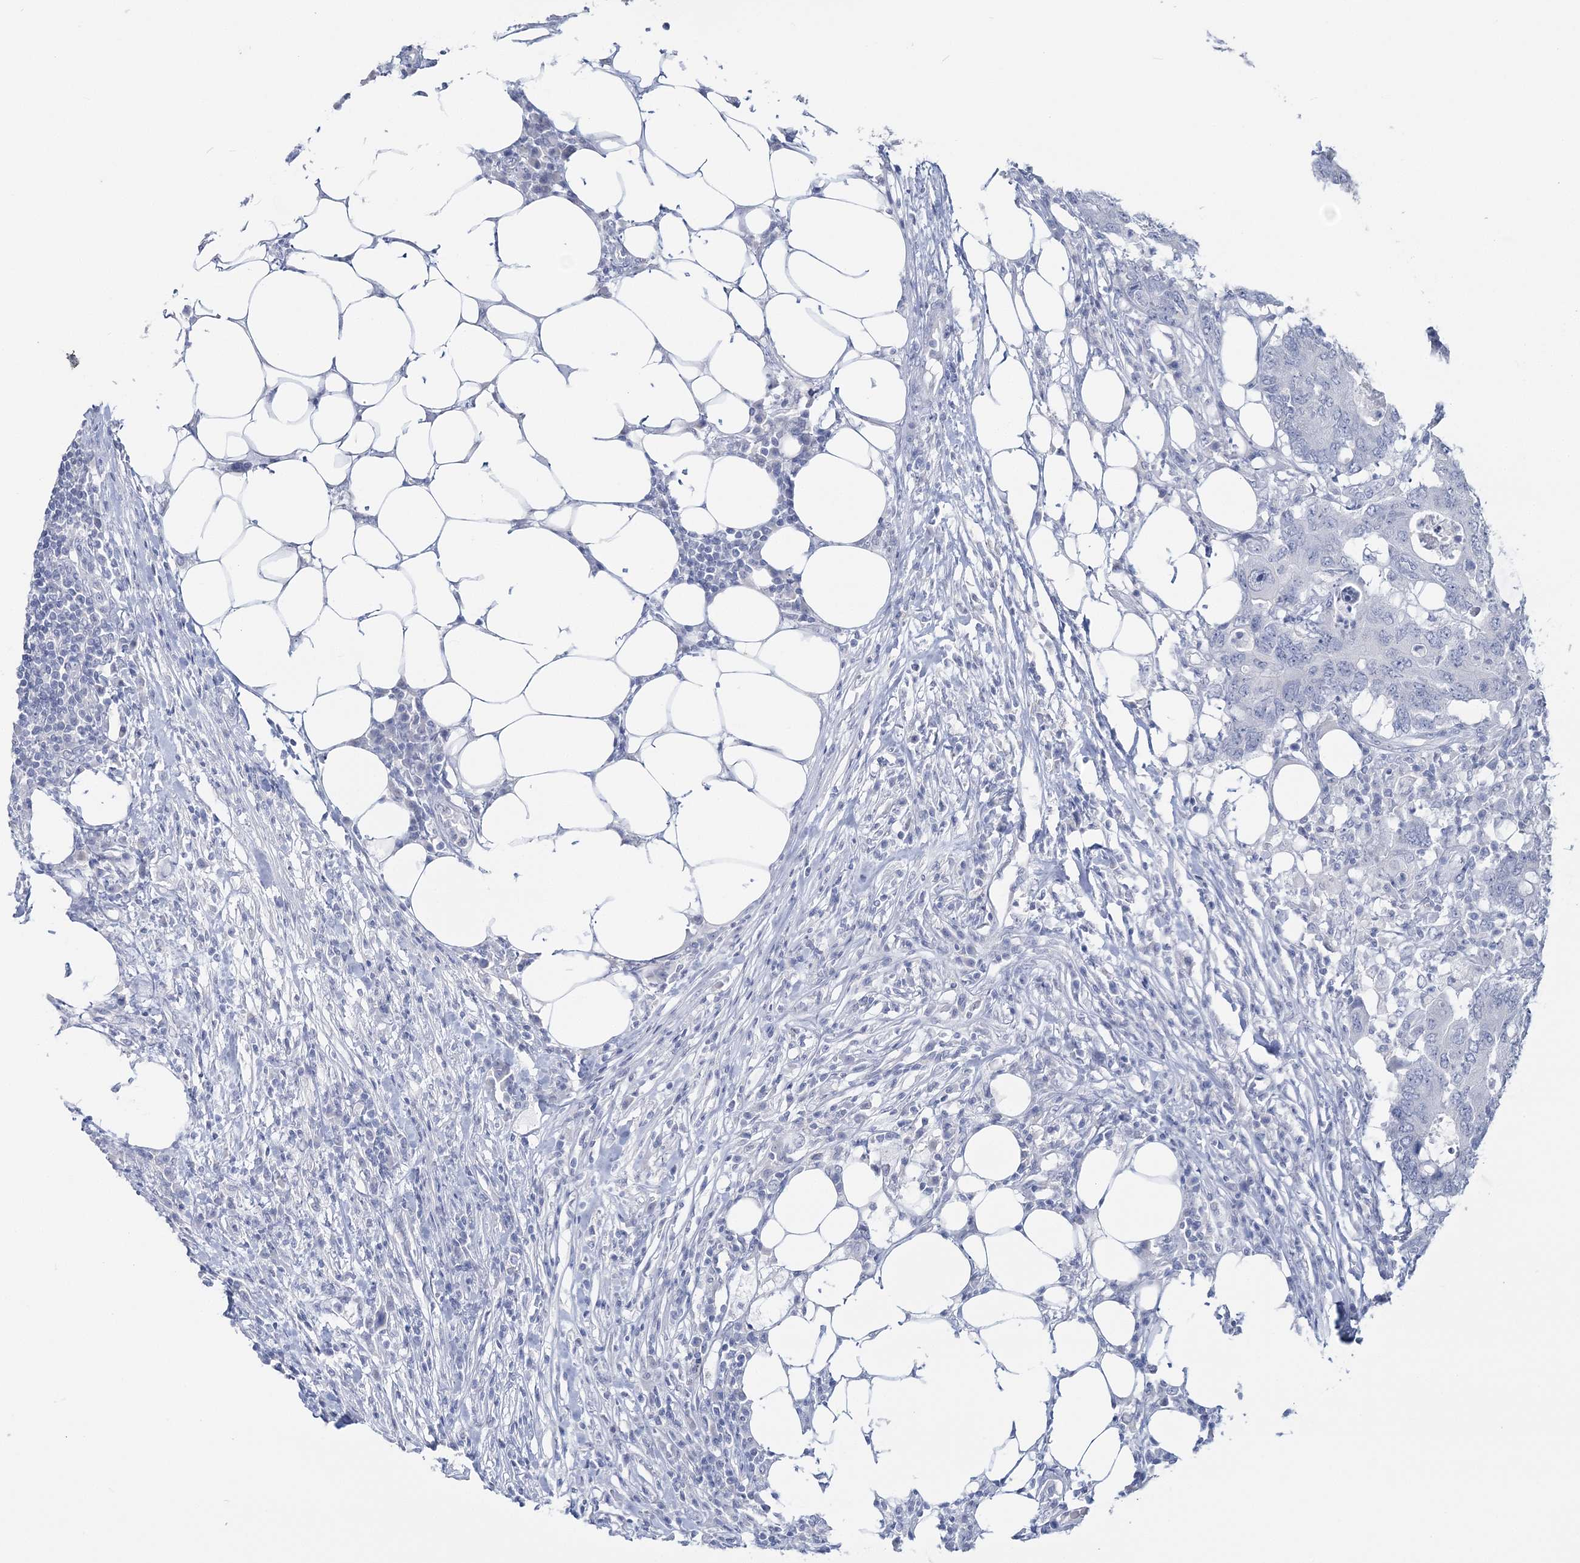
{"staining": {"intensity": "negative", "quantity": "none", "location": "none"}, "tissue": "colorectal cancer", "cell_type": "Tumor cells", "image_type": "cancer", "snomed": [{"axis": "morphology", "description": "Adenocarcinoma, NOS"}, {"axis": "topography", "description": "Colon"}], "caption": "Micrograph shows no protein staining in tumor cells of colorectal adenocarcinoma tissue.", "gene": "CYP3A4", "patient": {"sex": "male", "age": 71}}